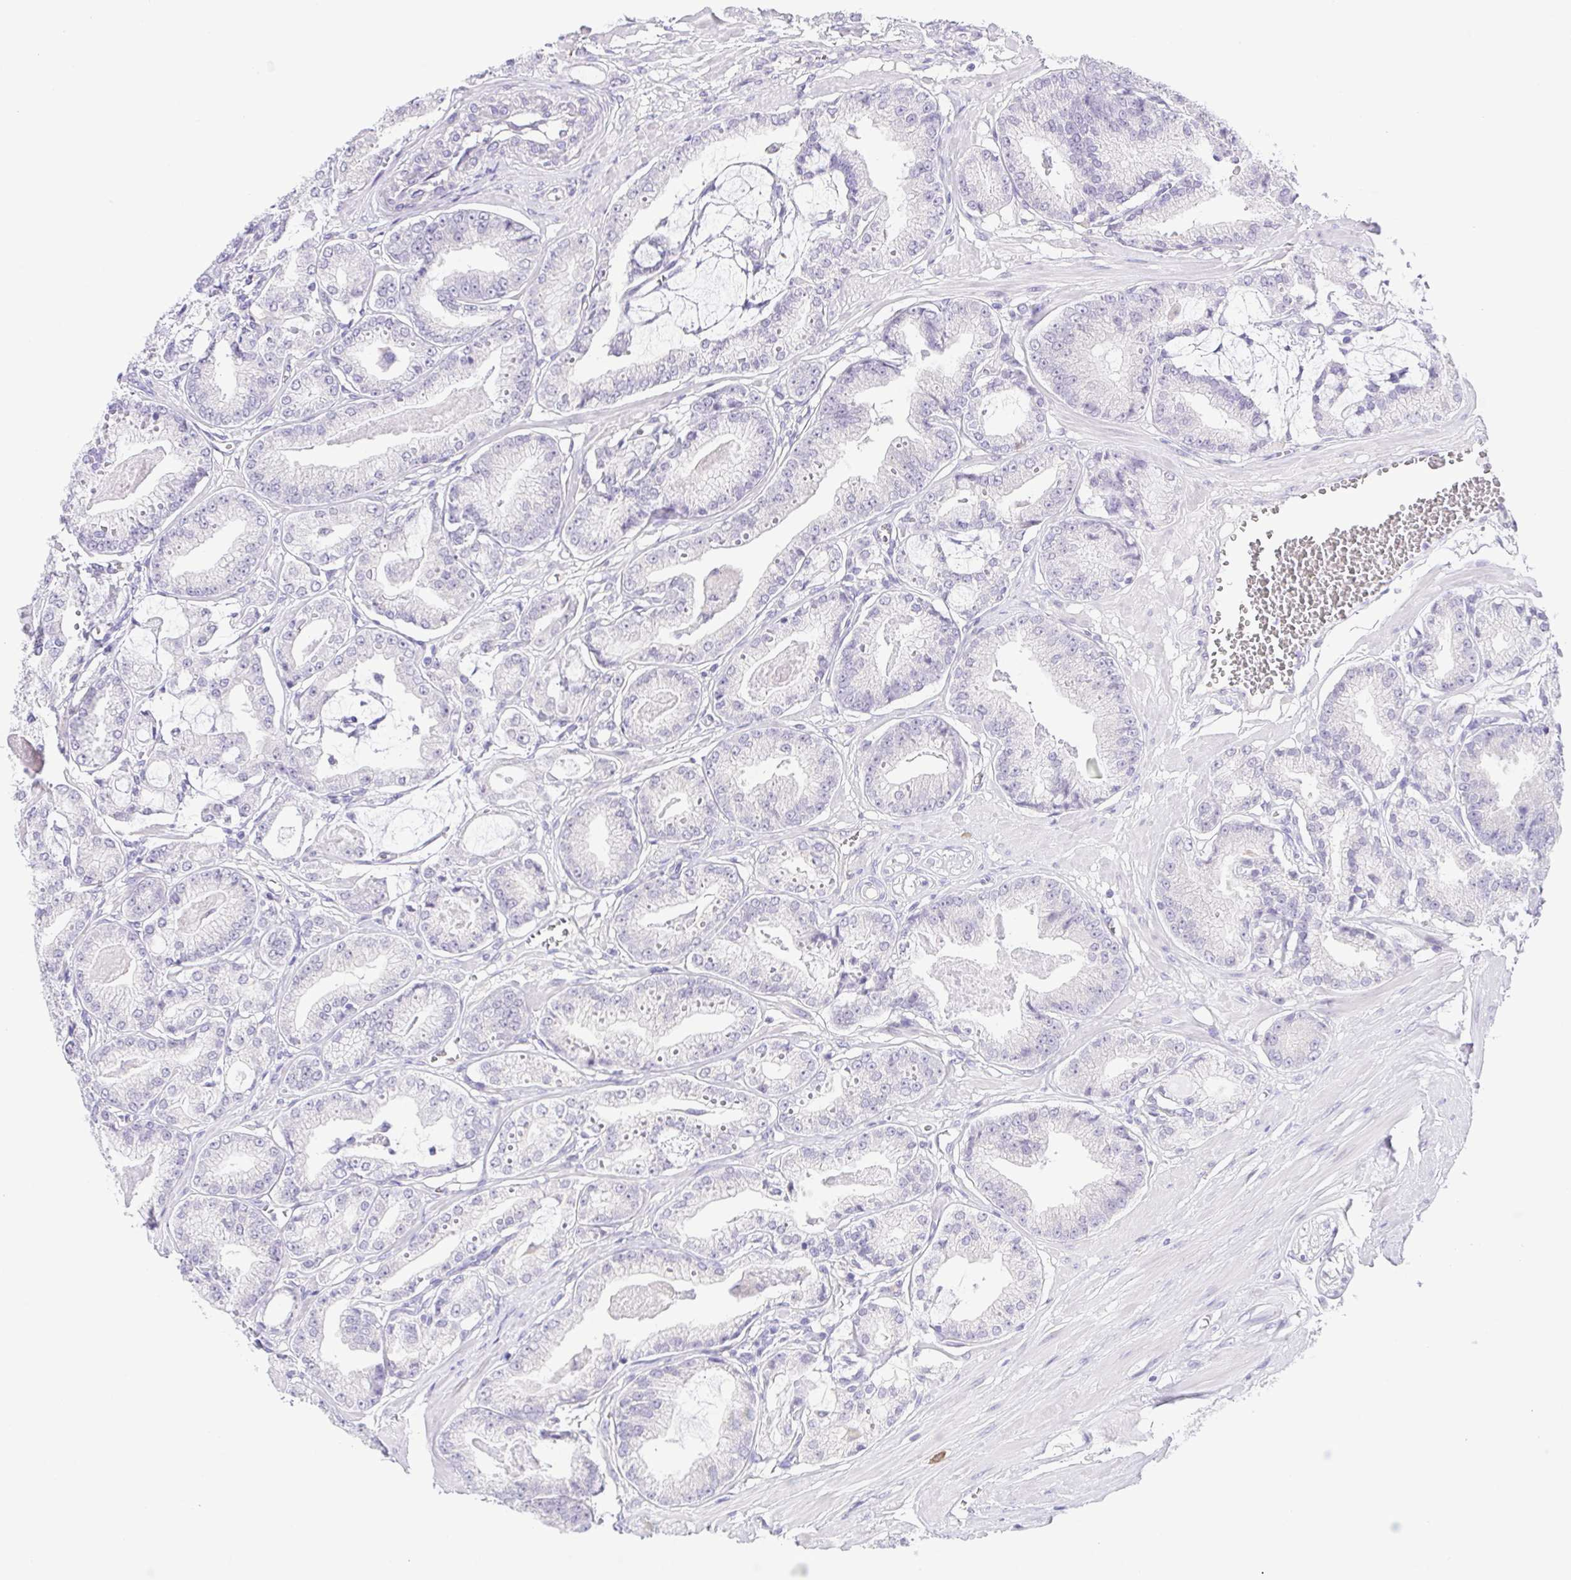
{"staining": {"intensity": "negative", "quantity": "none", "location": "none"}, "tissue": "prostate cancer", "cell_type": "Tumor cells", "image_type": "cancer", "snomed": [{"axis": "morphology", "description": "Adenocarcinoma, High grade"}, {"axis": "topography", "description": "Prostate"}], "caption": "Tumor cells are negative for brown protein staining in prostate cancer.", "gene": "KRTDAP", "patient": {"sex": "male", "age": 71}}